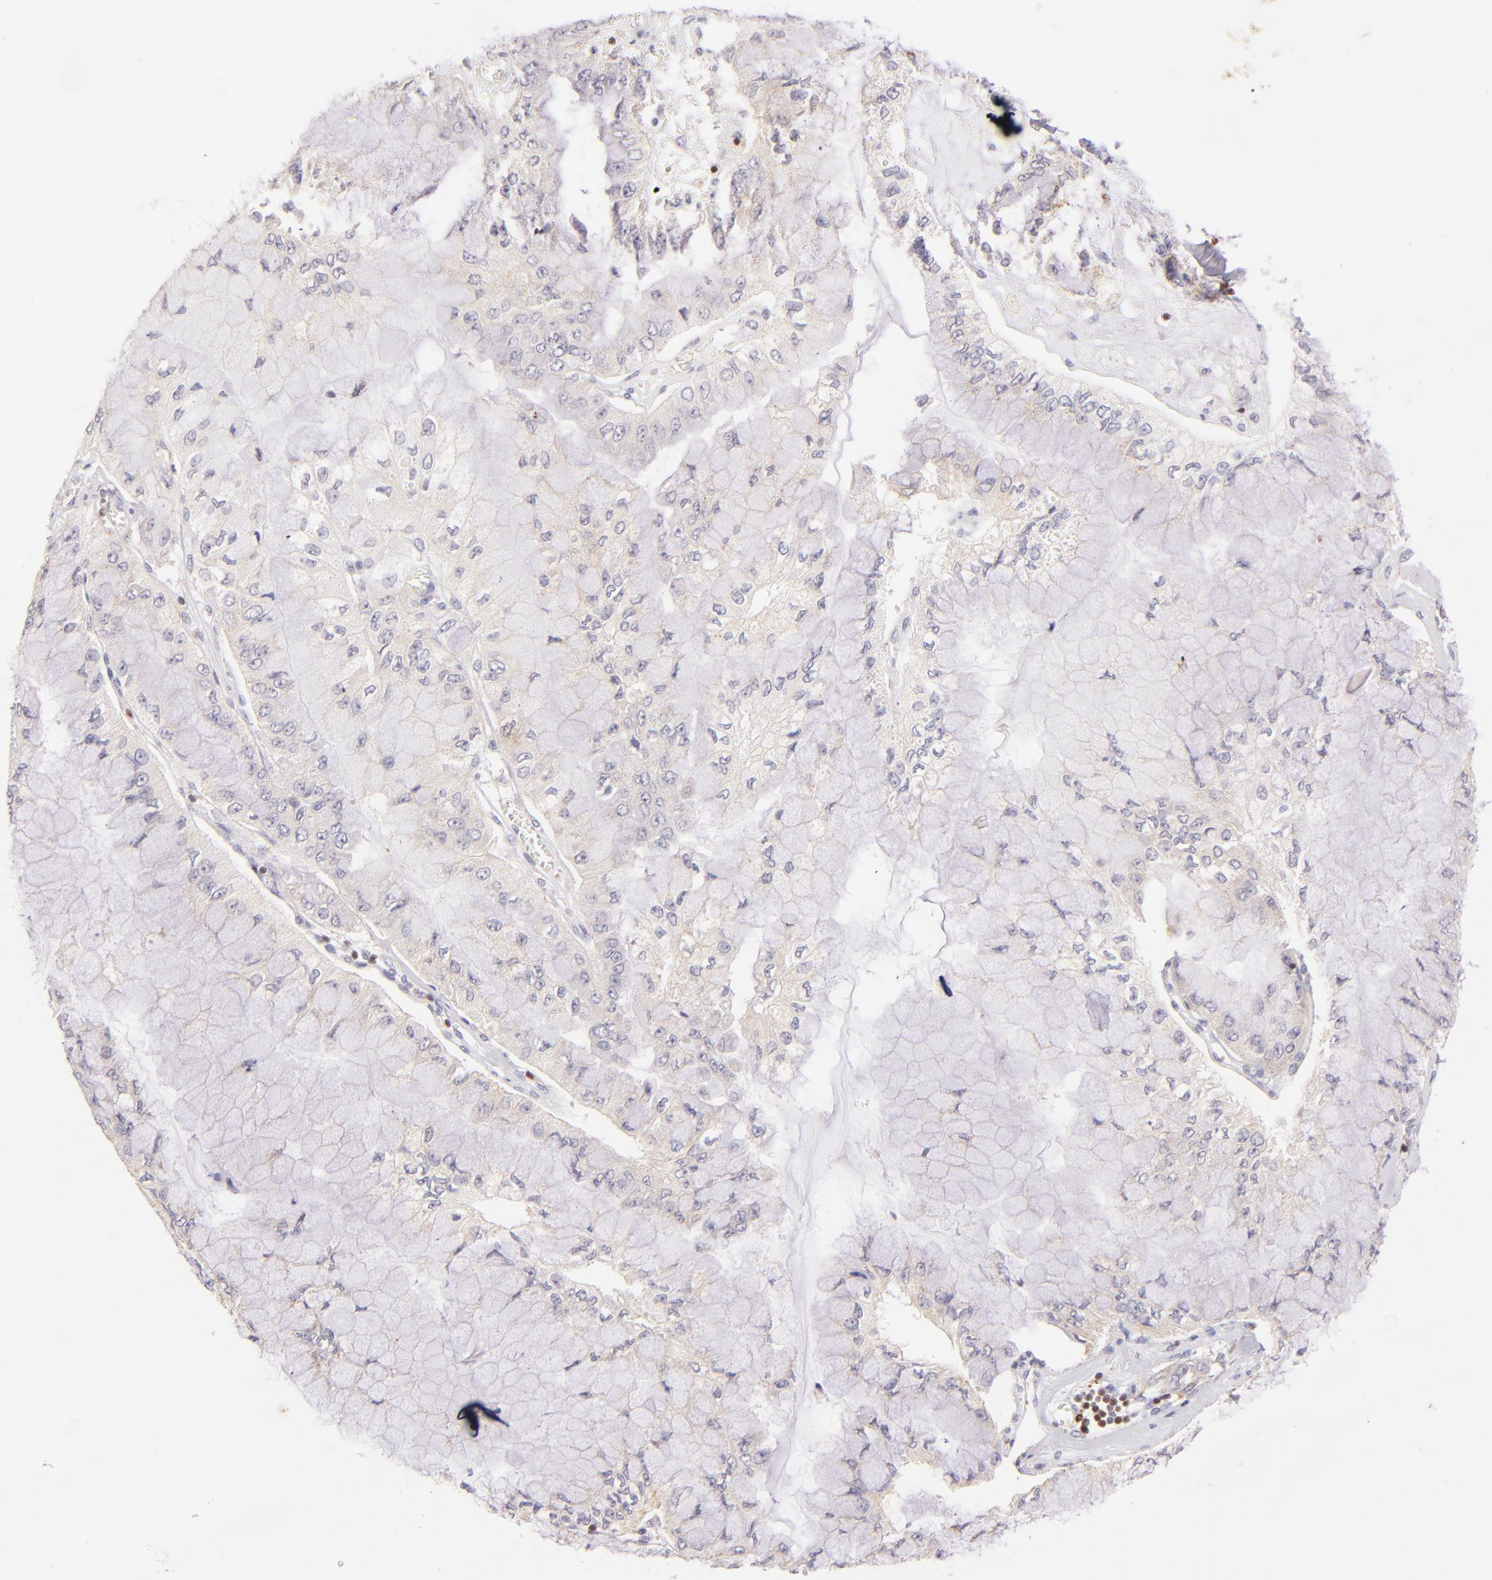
{"staining": {"intensity": "weak", "quantity": "25%-75%", "location": "cytoplasmic/membranous"}, "tissue": "liver cancer", "cell_type": "Tumor cells", "image_type": "cancer", "snomed": [{"axis": "morphology", "description": "Cholangiocarcinoma"}, {"axis": "topography", "description": "Liver"}], "caption": "Protein expression analysis of liver cancer reveals weak cytoplasmic/membranous expression in about 25%-75% of tumor cells.", "gene": "ZAP70", "patient": {"sex": "female", "age": 79}}